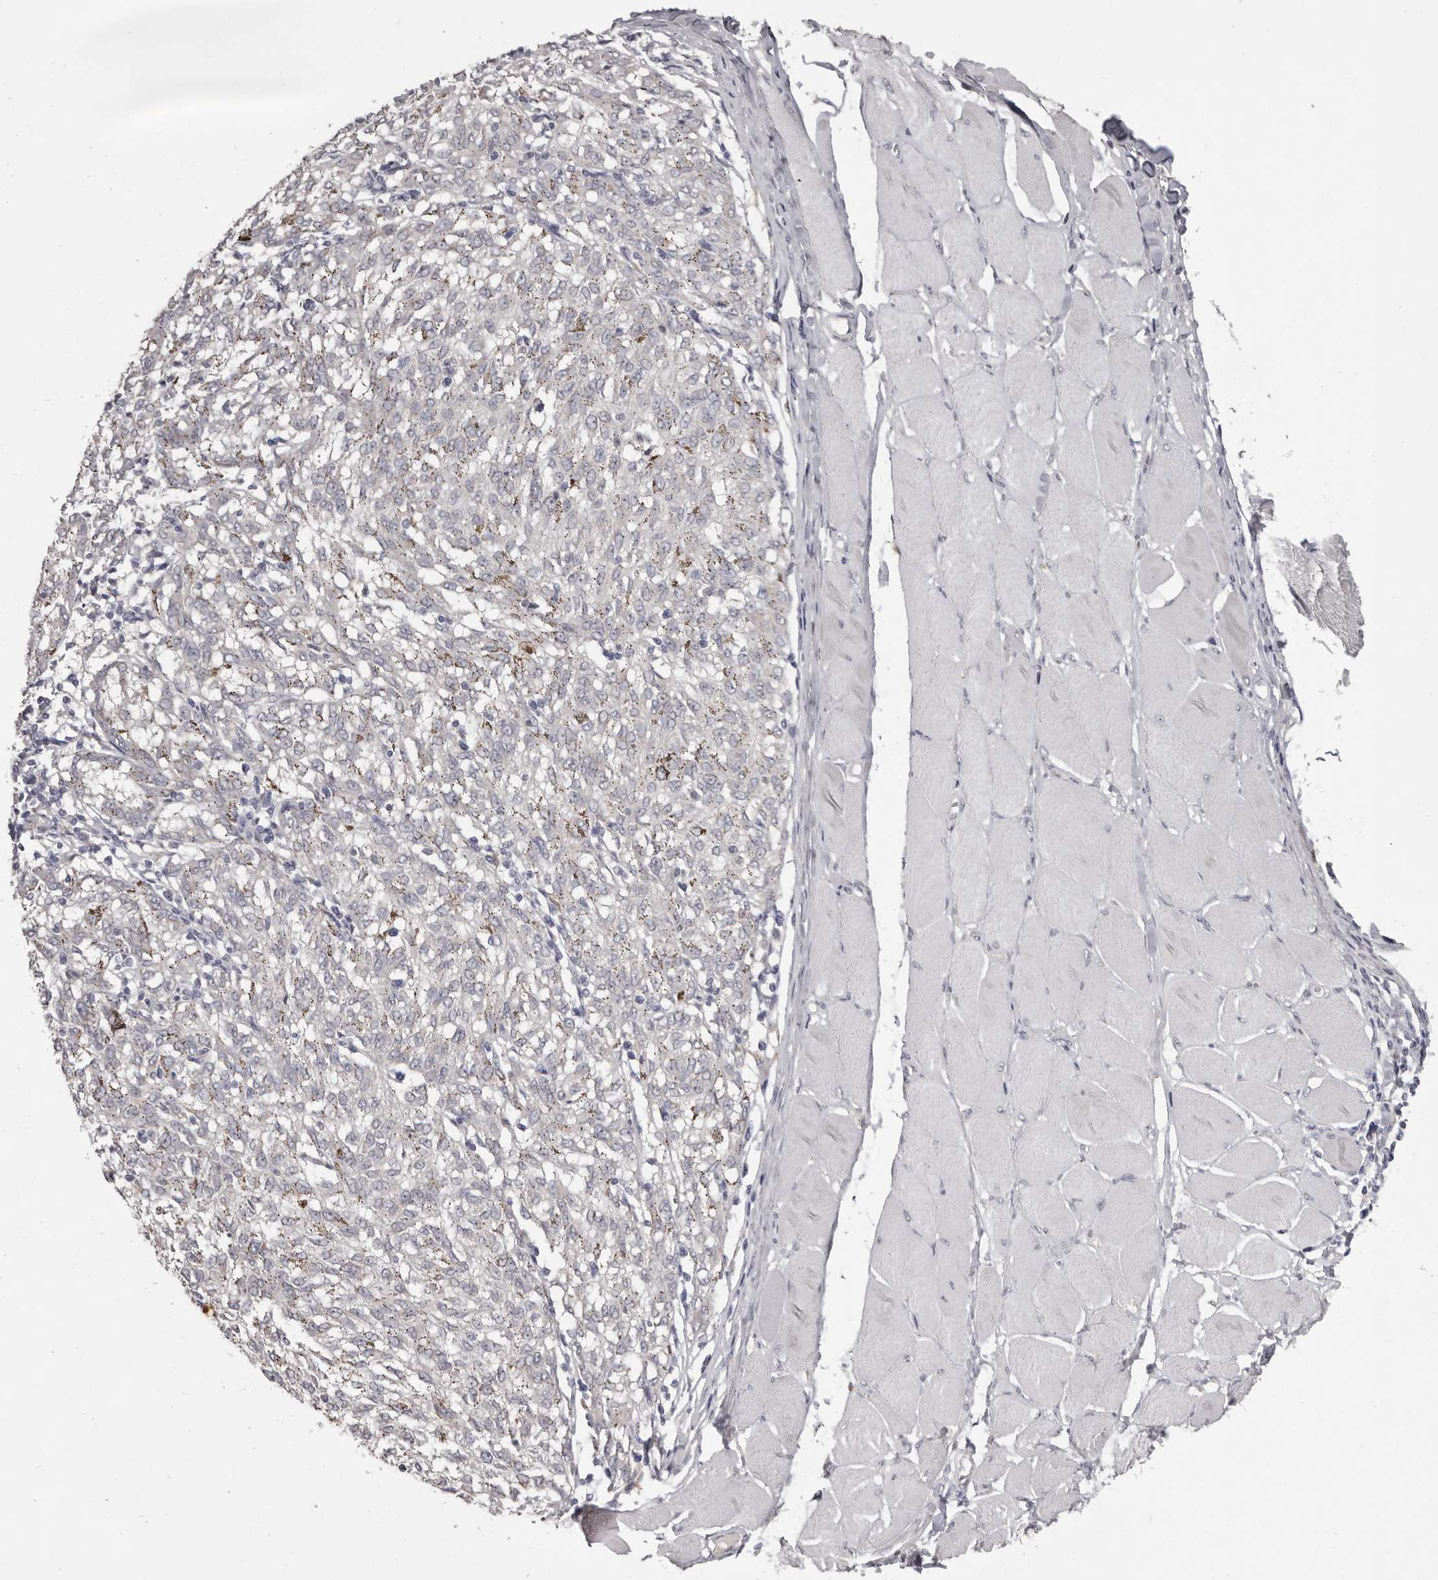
{"staining": {"intensity": "negative", "quantity": "none", "location": "none"}, "tissue": "melanoma", "cell_type": "Tumor cells", "image_type": "cancer", "snomed": [{"axis": "morphology", "description": "Malignant melanoma, NOS"}, {"axis": "topography", "description": "Skin"}], "caption": "Immunohistochemical staining of malignant melanoma demonstrates no significant positivity in tumor cells.", "gene": "GPR157", "patient": {"sex": "female", "age": 72}}